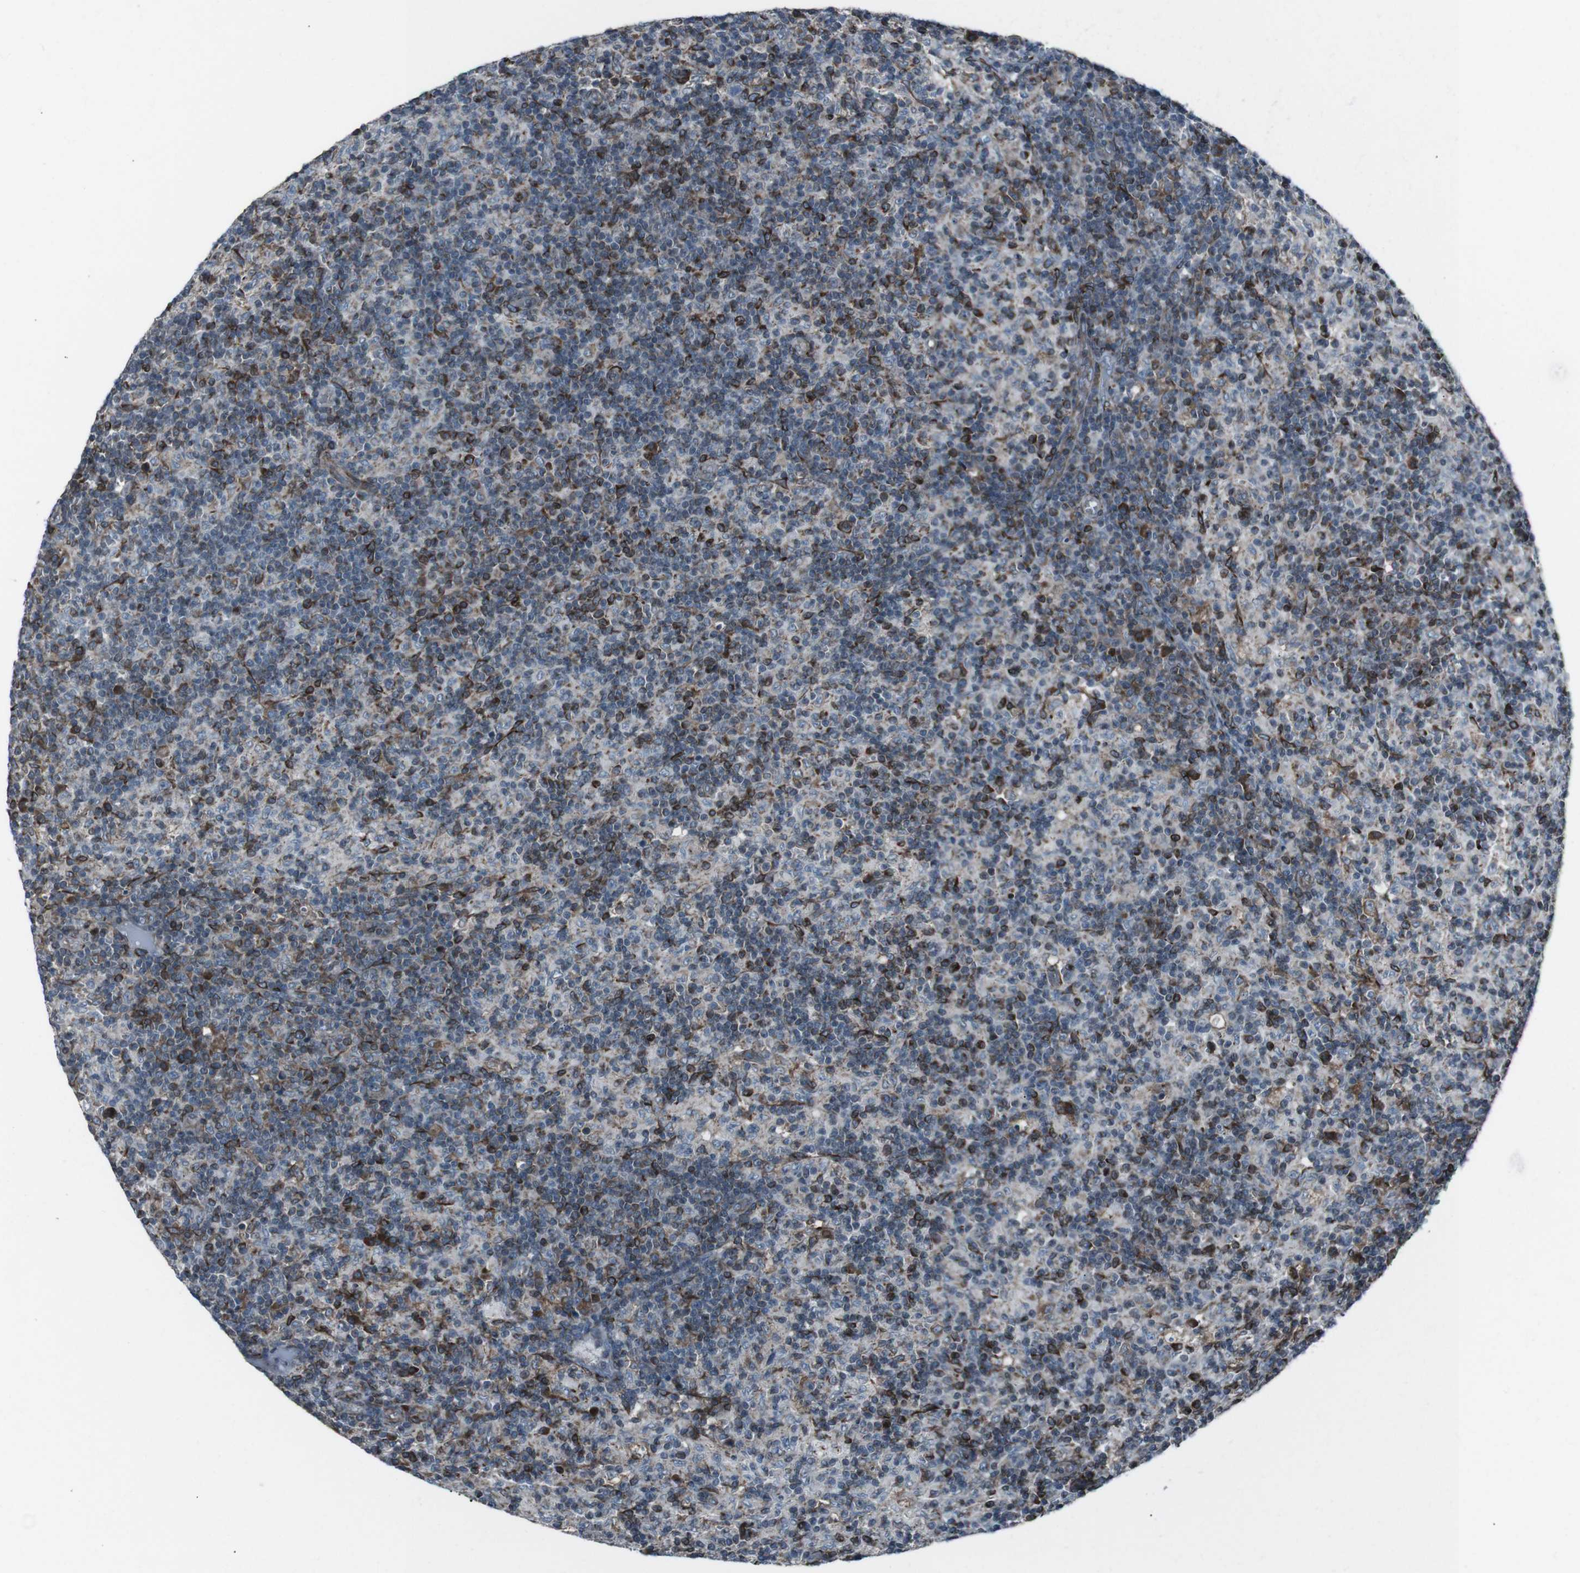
{"staining": {"intensity": "moderate", "quantity": "25%-75%", "location": "cytoplasmic/membranous"}, "tissue": "lymph node", "cell_type": "Germinal center cells", "image_type": "normal", "snomed": [{"axis": "morphology", "description": "Normal tissue, NOS"}, {"axis": "morphology", "description": "Inflammation, NOS"}, {"axis": "topography", "description": "Lymph node"}], "caption": "Immunohistochemical staining of unremarkable human lymph node exhibits medium levels of moderate cytoplasmic/membranous positivity in approximately 25%-75% of germinal center cells. (Brightfield microscopy of DAB IHC at high magnification).", "gene": "LNPK", "patient": {"sex": "male", "age": 55}}